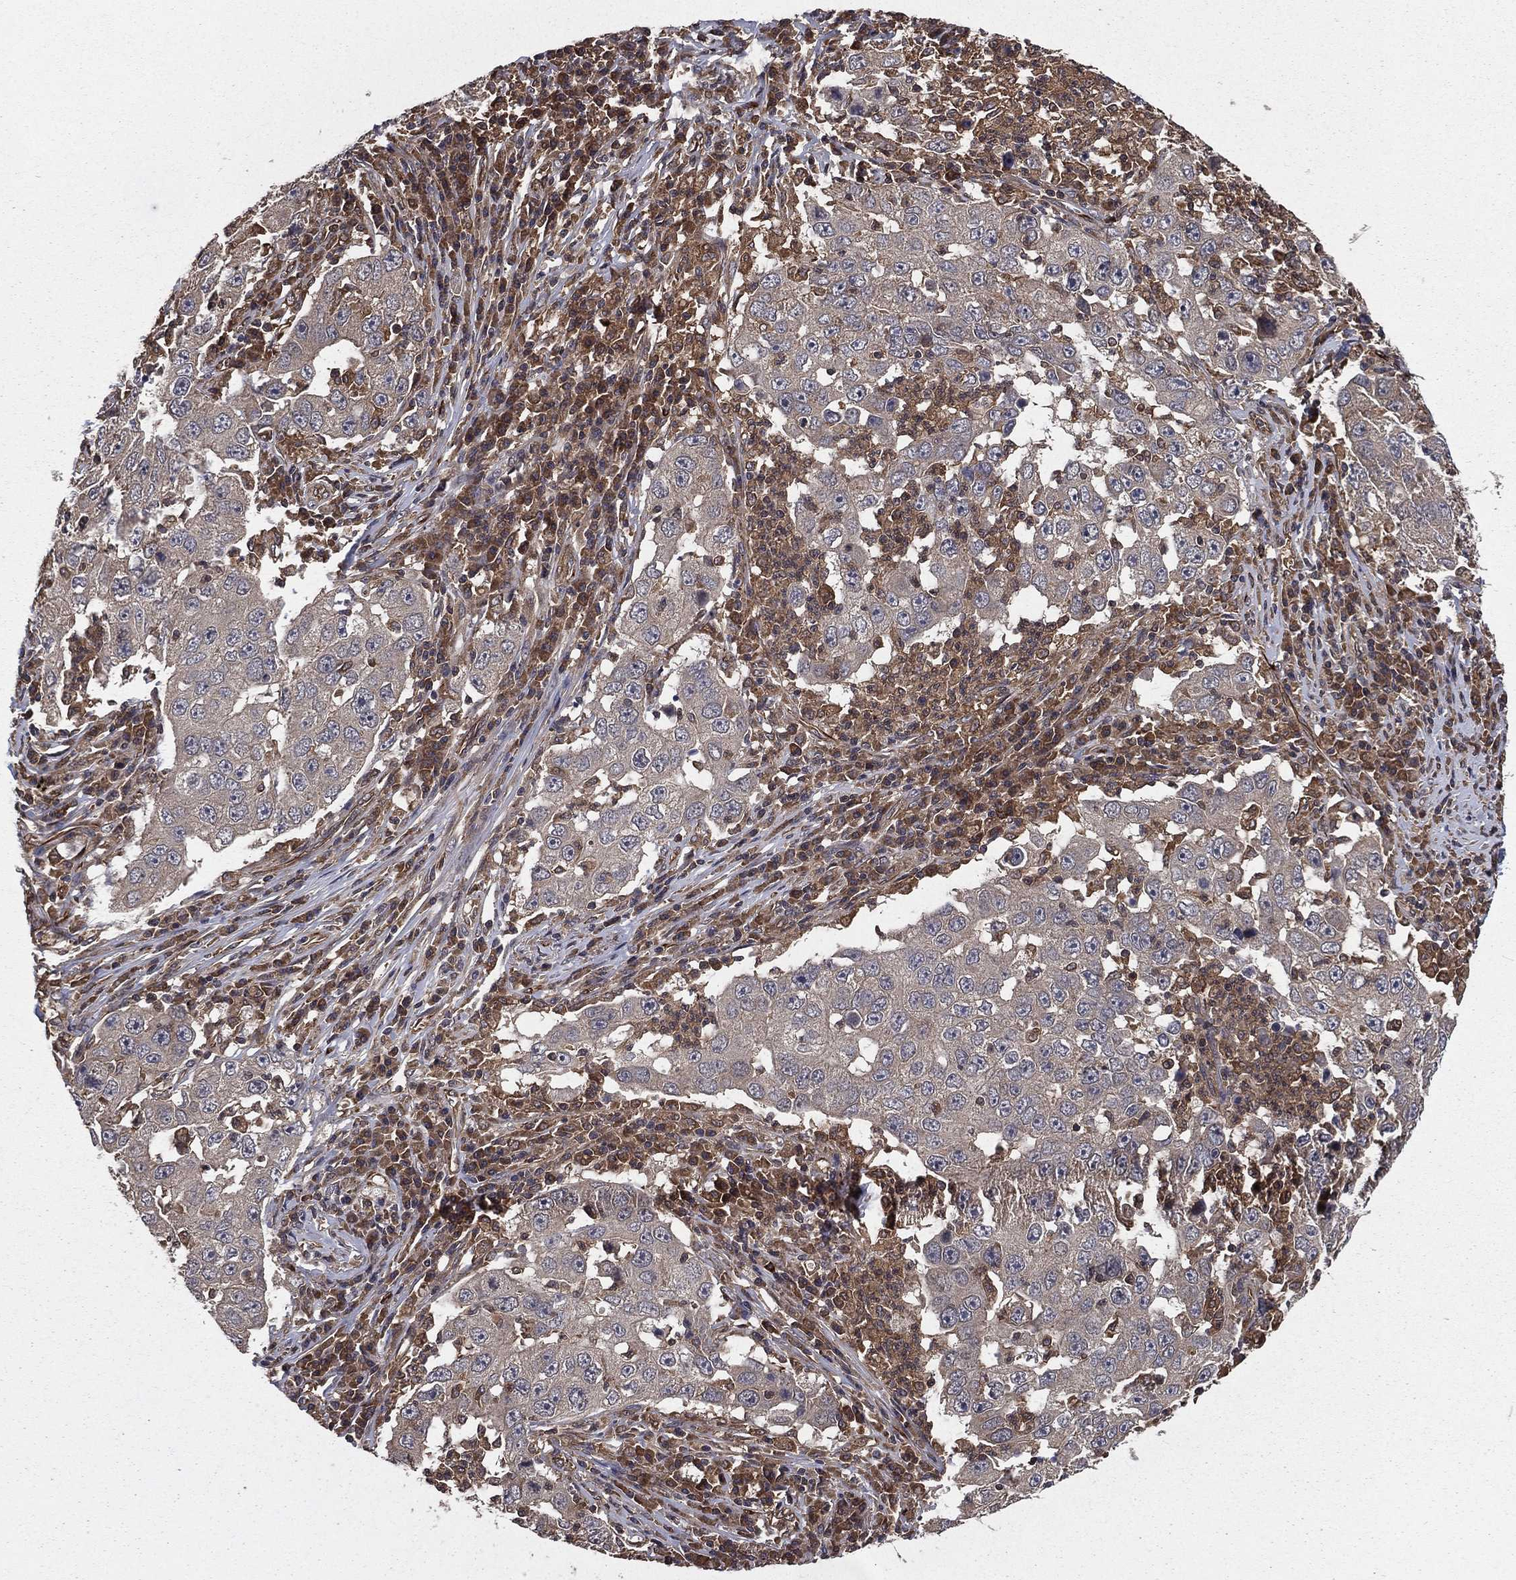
{"staining": {"intensity": "negative", "quantity": "none", "location": "none"}, "tissue": "lung cancer", "cell_type": "Tumor cells", "image_type": "cancer", "snomed": [{"axis": "morphology", "description": "Adenocarcinoma, NOS"}, {"axis": "topography", "description": "Lung"}], "caption": "Immunohistochemistry image of neoplastic tissue: adenocarcinoma (lung) stained with DAB (3,3'-diaminobenzidine) demonstrates no significant protein staining in tumor cells. The staining is performed using DAB (3,3'-diaminobenzidine) brown chromogen with nuclei counter-stained in using hematoxylin.", "gene": "CERT1", "patient": {"sex": "male", "age": 73}}